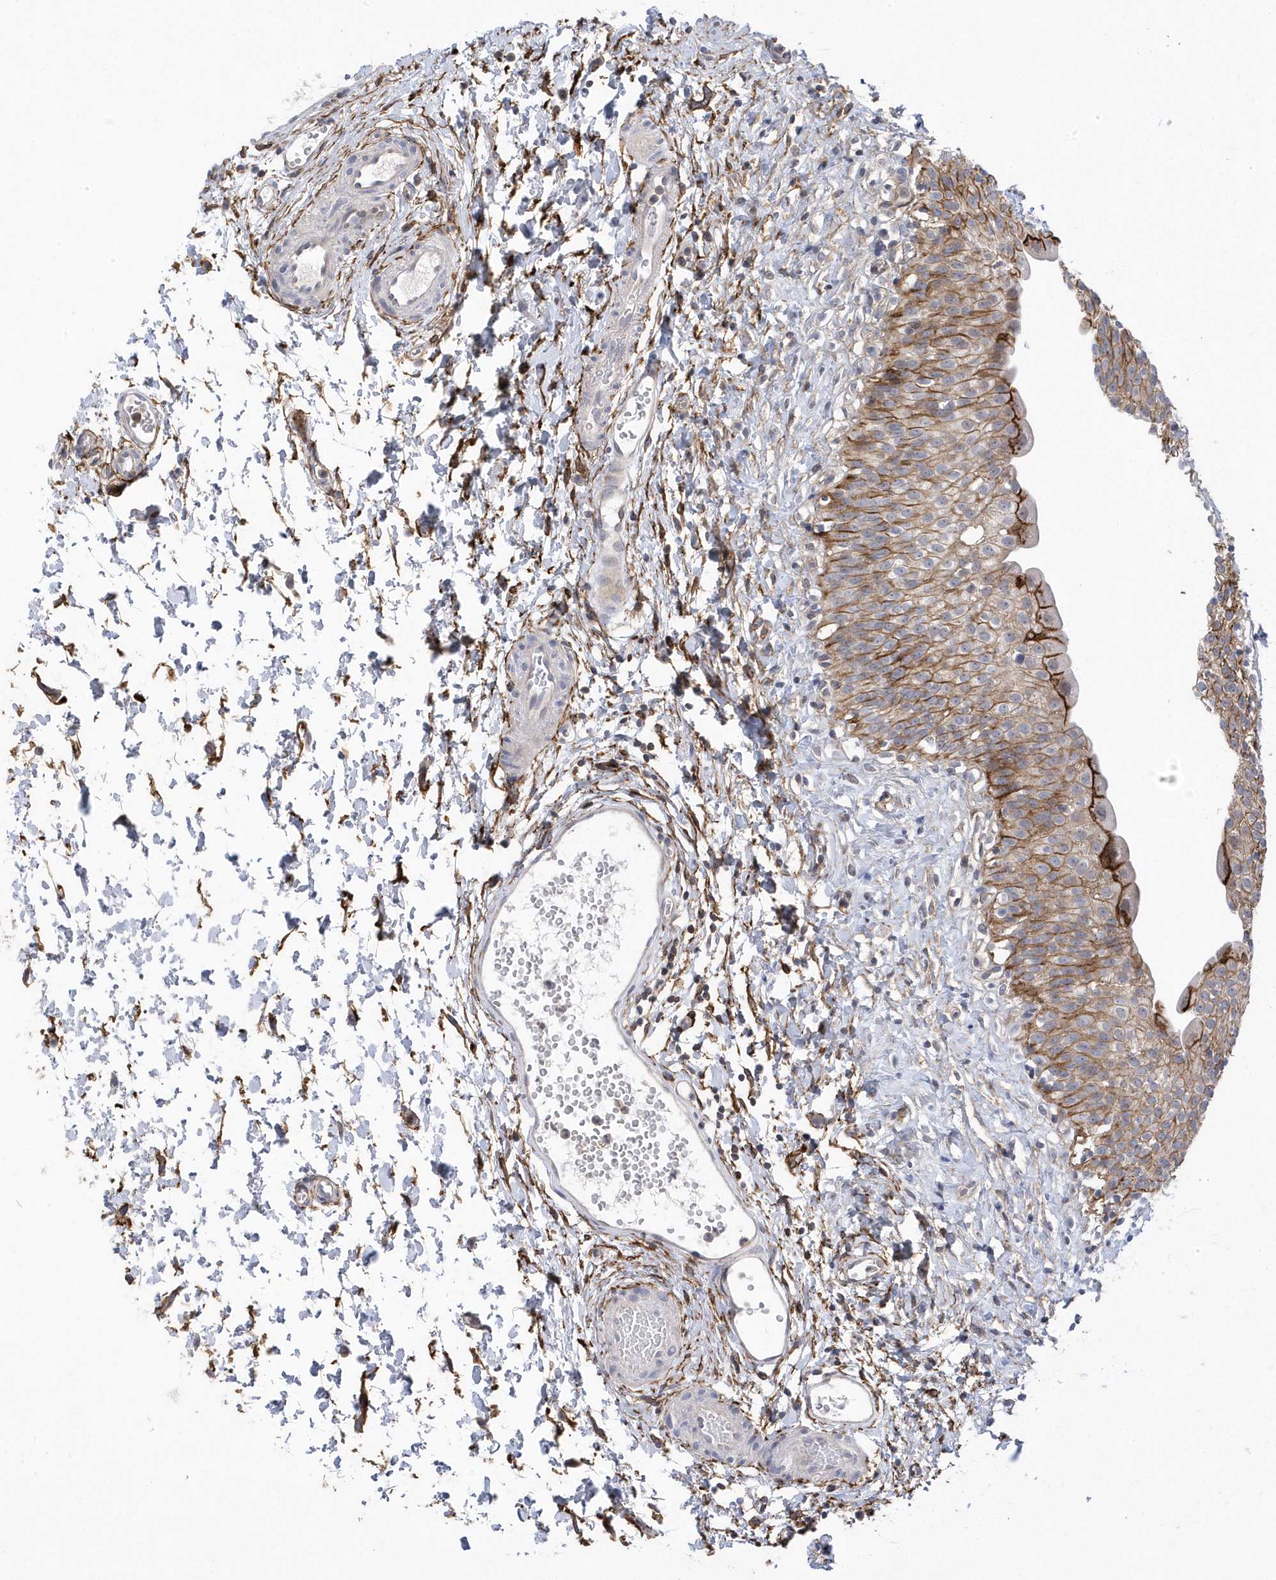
{"staining": {"intensity": "moderate", "quantity": ">75%", "location": "cytoplasmic/membranous"}, "tissue": "urinary bladder", "cell_type": "Urothelial cells", "image_type": "normal", "snomed": [{"axis": "morphology", "description": "Normal tissue, NOS"}, {"axis": "topography", "description": "Urinary bladder"}], "caption": "Brown immunohistochemical staining in normal urinary bladder shows moderate cytoplasmic/membranous expression in about >75% of urothelial cells. (Stains: DAB in brown, nuclei in blue, Microscopy: brightfield microscopy at high magnification).", "gene": "ANAPC1", "patient": {"sex": "male", "age": 51}}